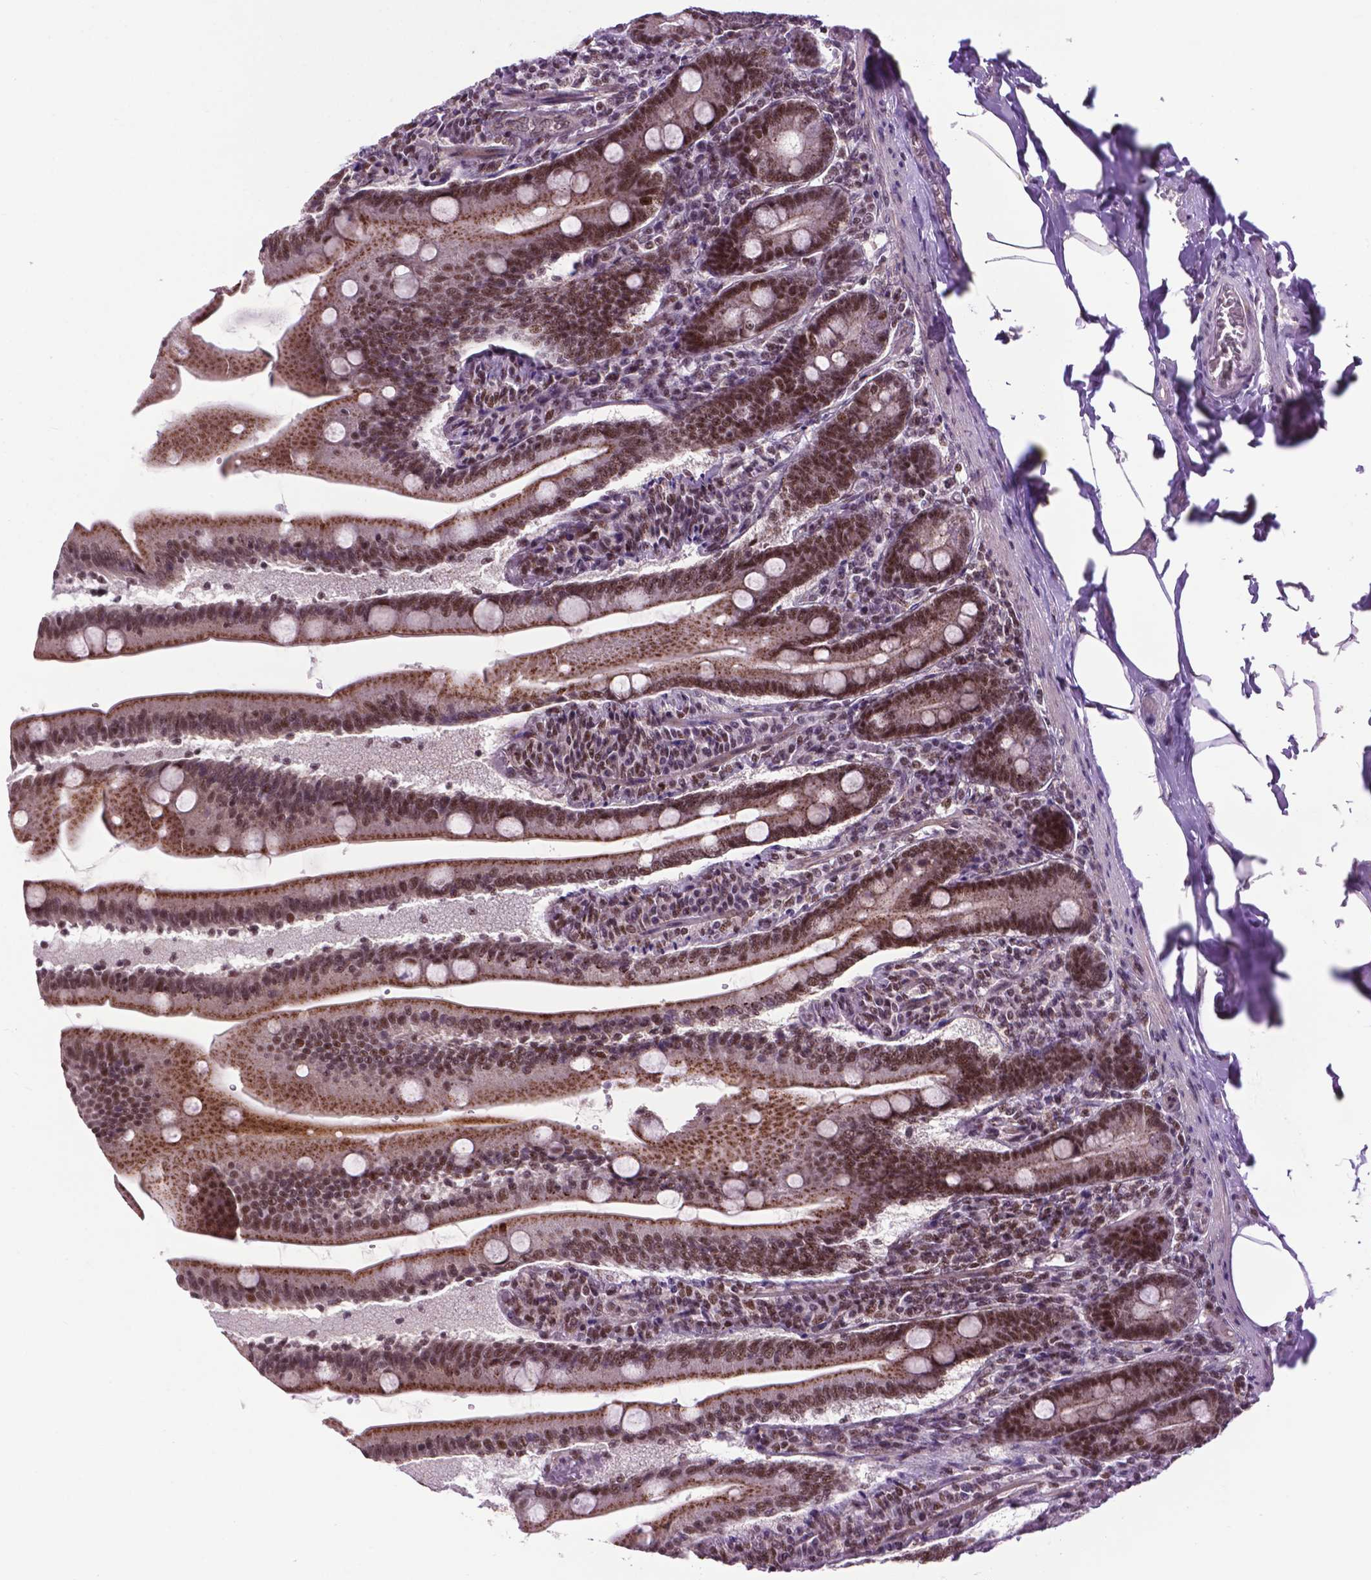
{"staining": {"intensity": "strong", "quantity": ">75%", "location": "cytoplasmic/membranous,nuclear"}, "tissue": "small intestine", "cell_type": "Glandular cells", "image_type": "normal", "snomed": [{"axis": "morphology", "description": "Normal tissue, NOS"}, {"axis": "topography", "description": "Small intestine"}], "caption": "Immunohistochemistry (IHC) (DAB) staining of benign small intestine reveals strong cytoplasmic/membranous,nuclear protein expression in about >75% of glandular cells. (DAB (3,3'-diaminobenzidine) IHC with brightfield microscopy, high magnification).", "gene": "EAF1", "patient": {"sex": "male", "age": 37}}